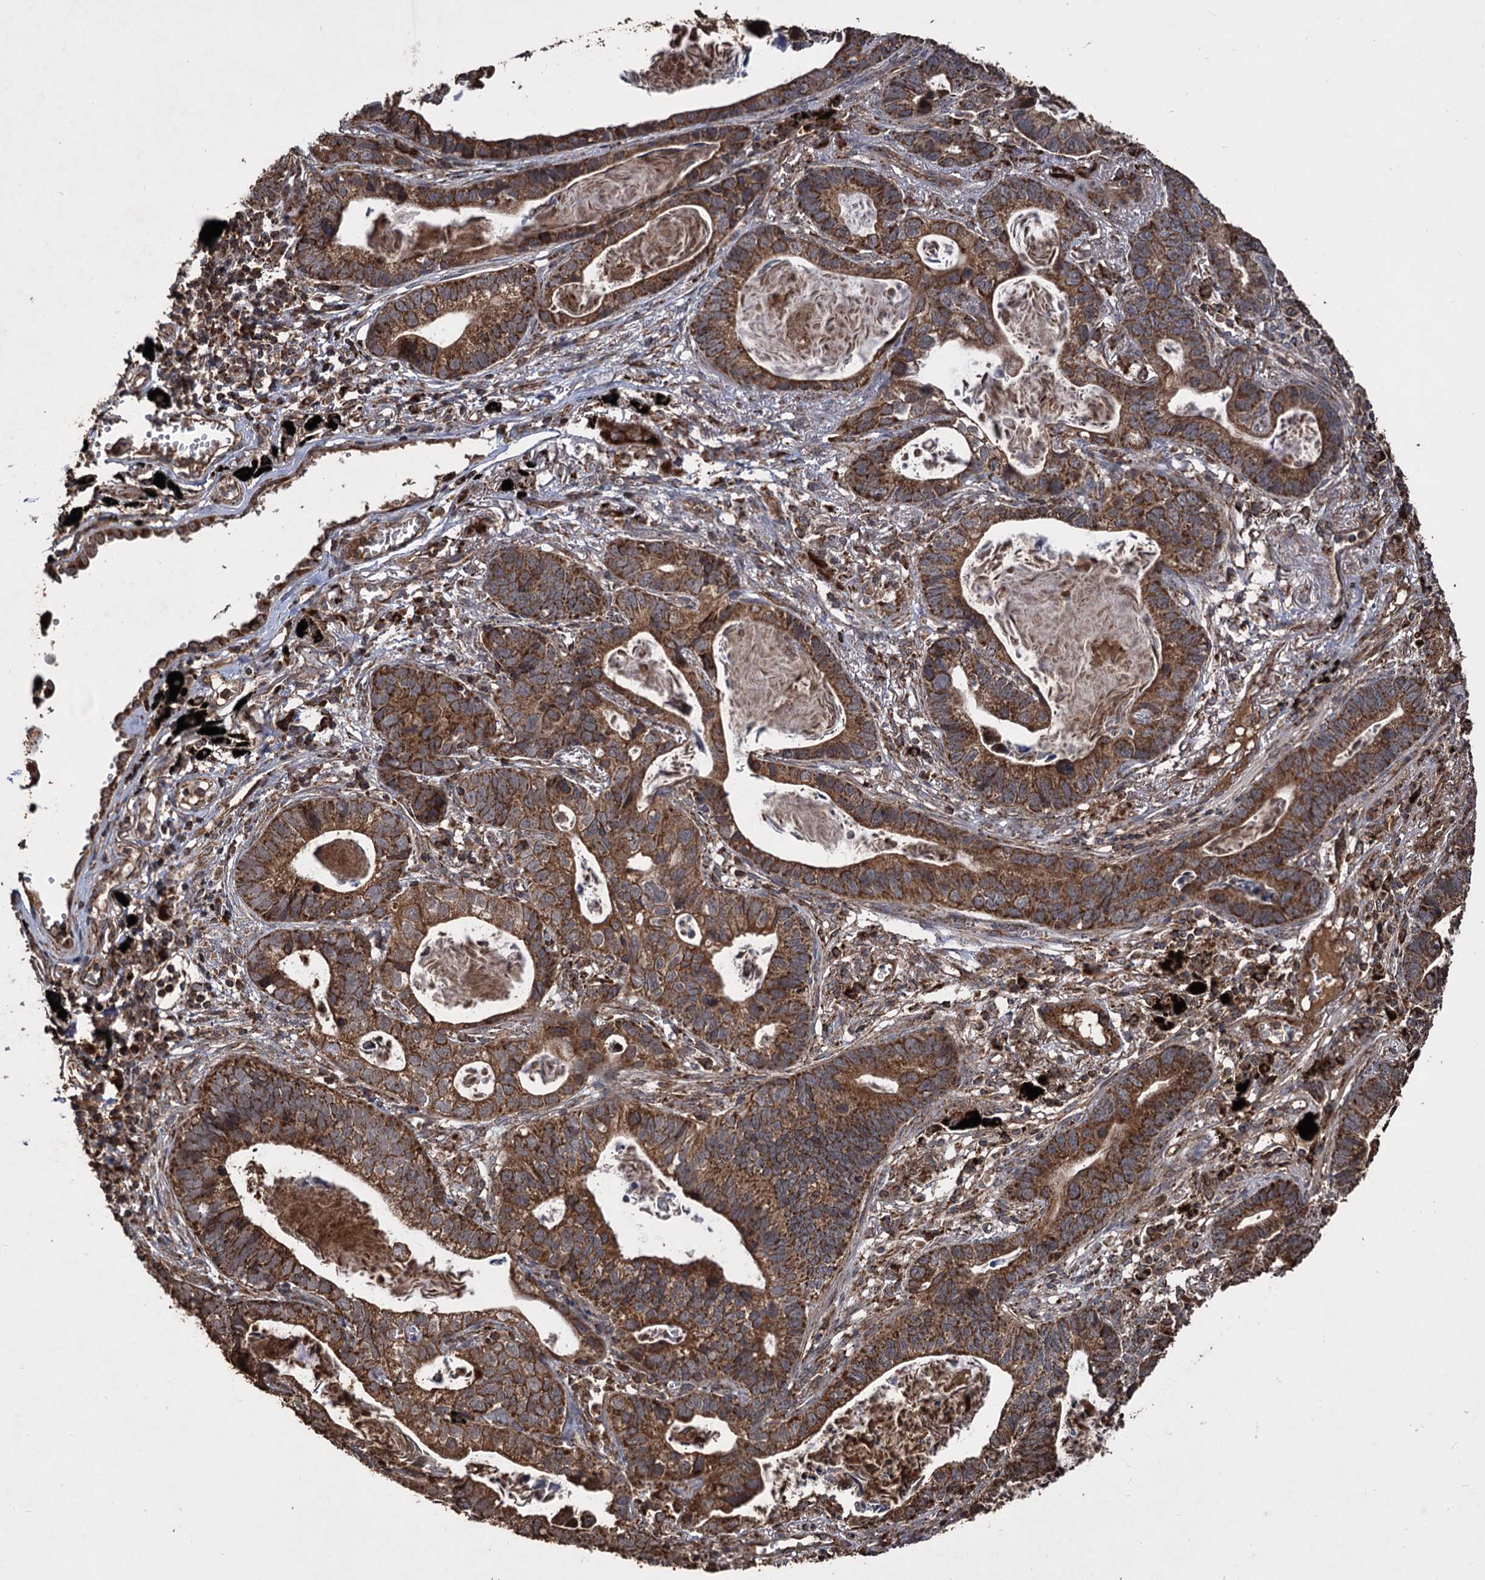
{"staining": {"intensity": "moderate", "quantity": ">75%", "location": "cytoplasmic/membranous"}, "tissue": "lung cancer", "cell_type": "Tumor cells", "image_type": "cancer", "snomed": [{"axis": "morphology", "description": "Adenocarcinoma, NOS"}, {"axis": "topography", "description": "Lung"}], "caption": "This is a micrograph of immunohistochemistry (IHC) staining of adenocarcinoma (lung), which shows moderate positivity in the cytoplasmic/membranous of tumor cells.", "gene": "IPO4", "patient": {"sex": "male", "age": 67}}